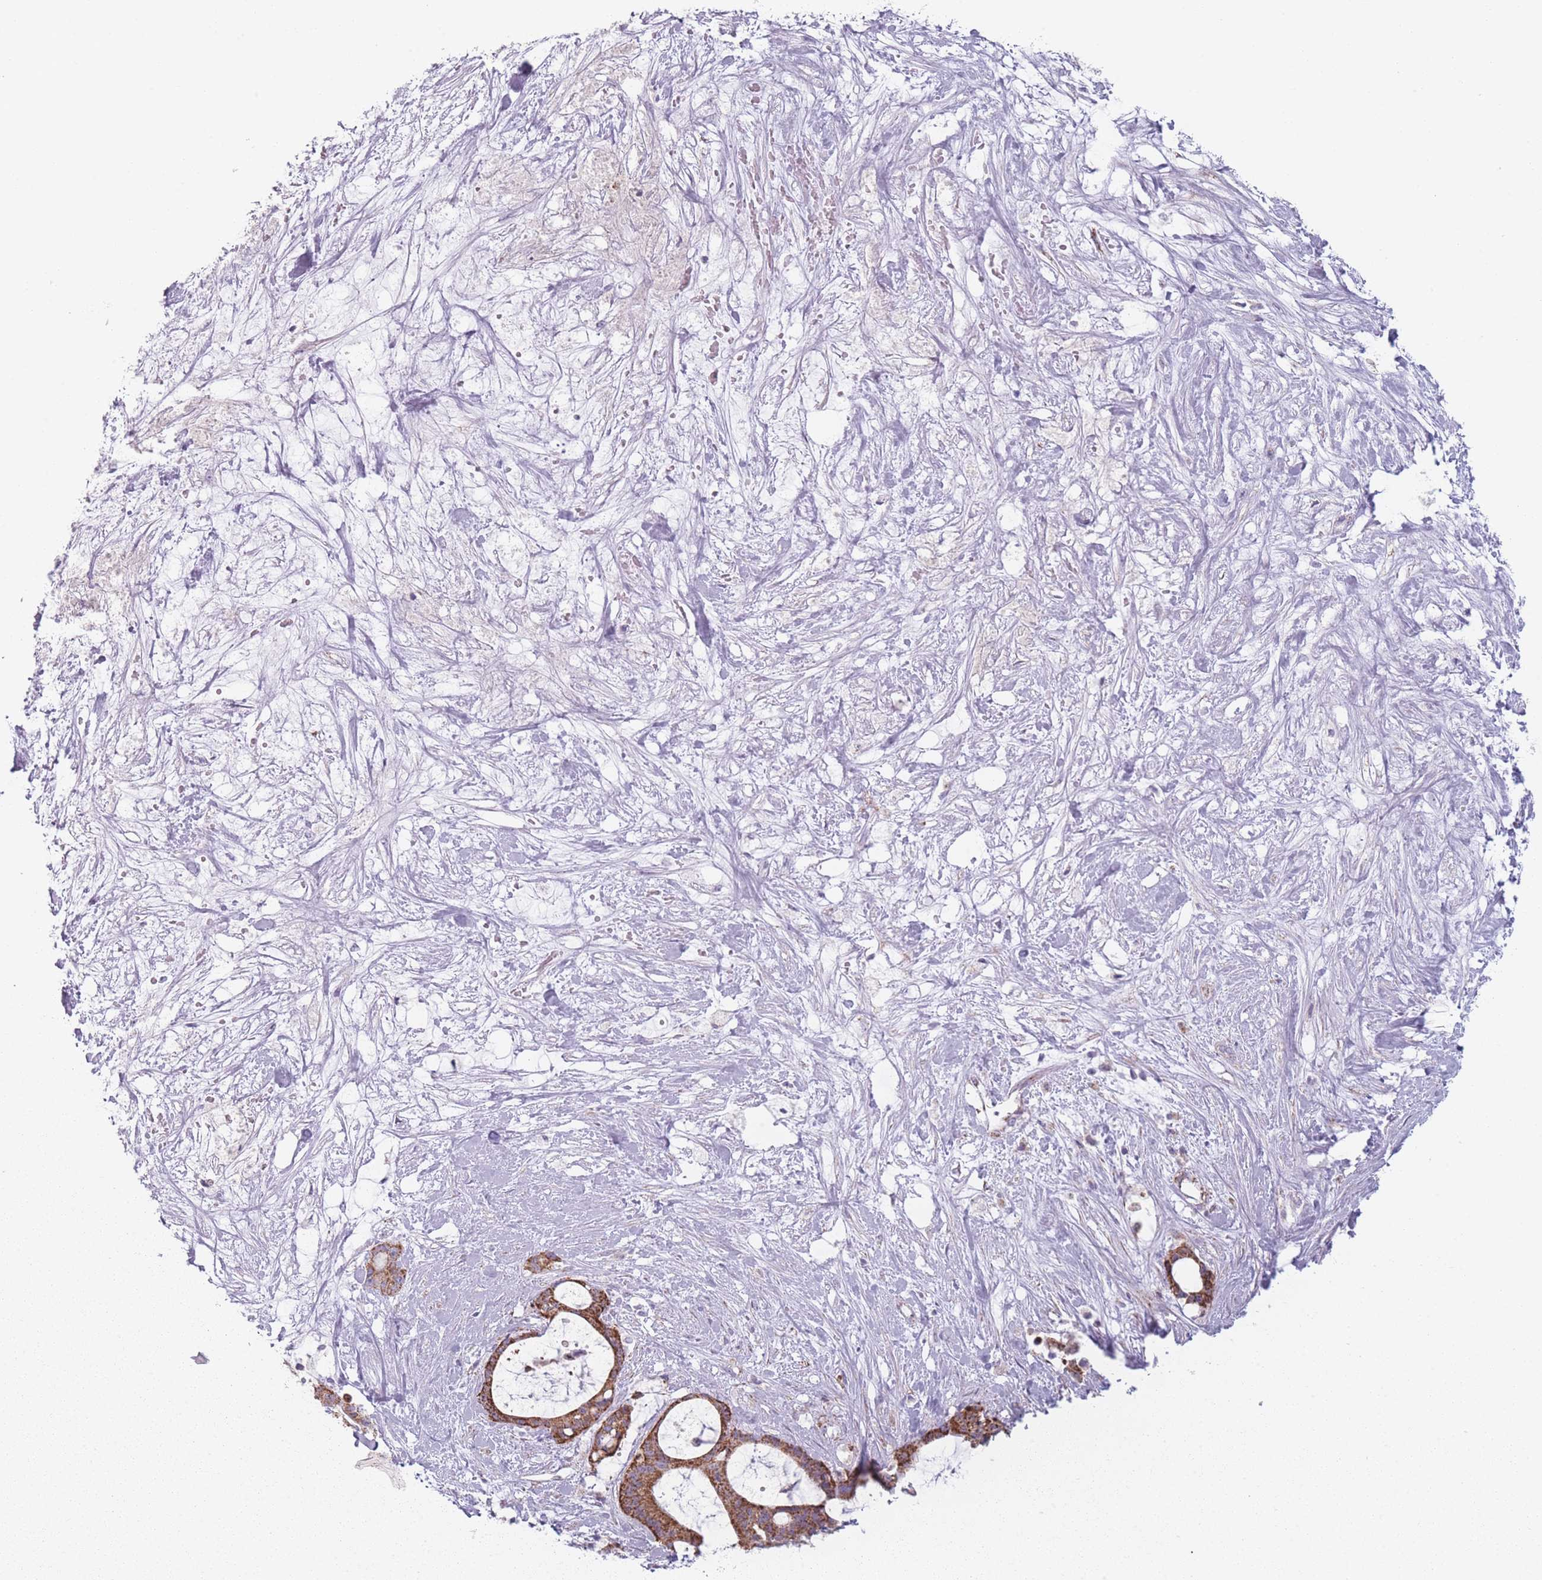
{"staining": {"intensity": "strong", "quantity": ">75%", "location": "cytoplasmic/membranous"}, "tissue": "liver cancer", "cell_type": "Tumor cells", "image_type": "cancer", "snomed": [{"axis": "morphology", "description": "Normal tissue, NOS"}, {"axis": "morphology", "description": "Cholangiocarcinoma"}, {"axis": "topography", "description": "Liver"}, {"axis": "topography", "description": "Peripheral nerve tissue"}], "caption": "The image displays staining of liver cancer (cholangiocarcinoma), revealing strong cytoplasmic/membranous protein staining (brown color) within tumor cells.", "gene": "DCHS1", "patient": {"sex": "female", "age": 73}}